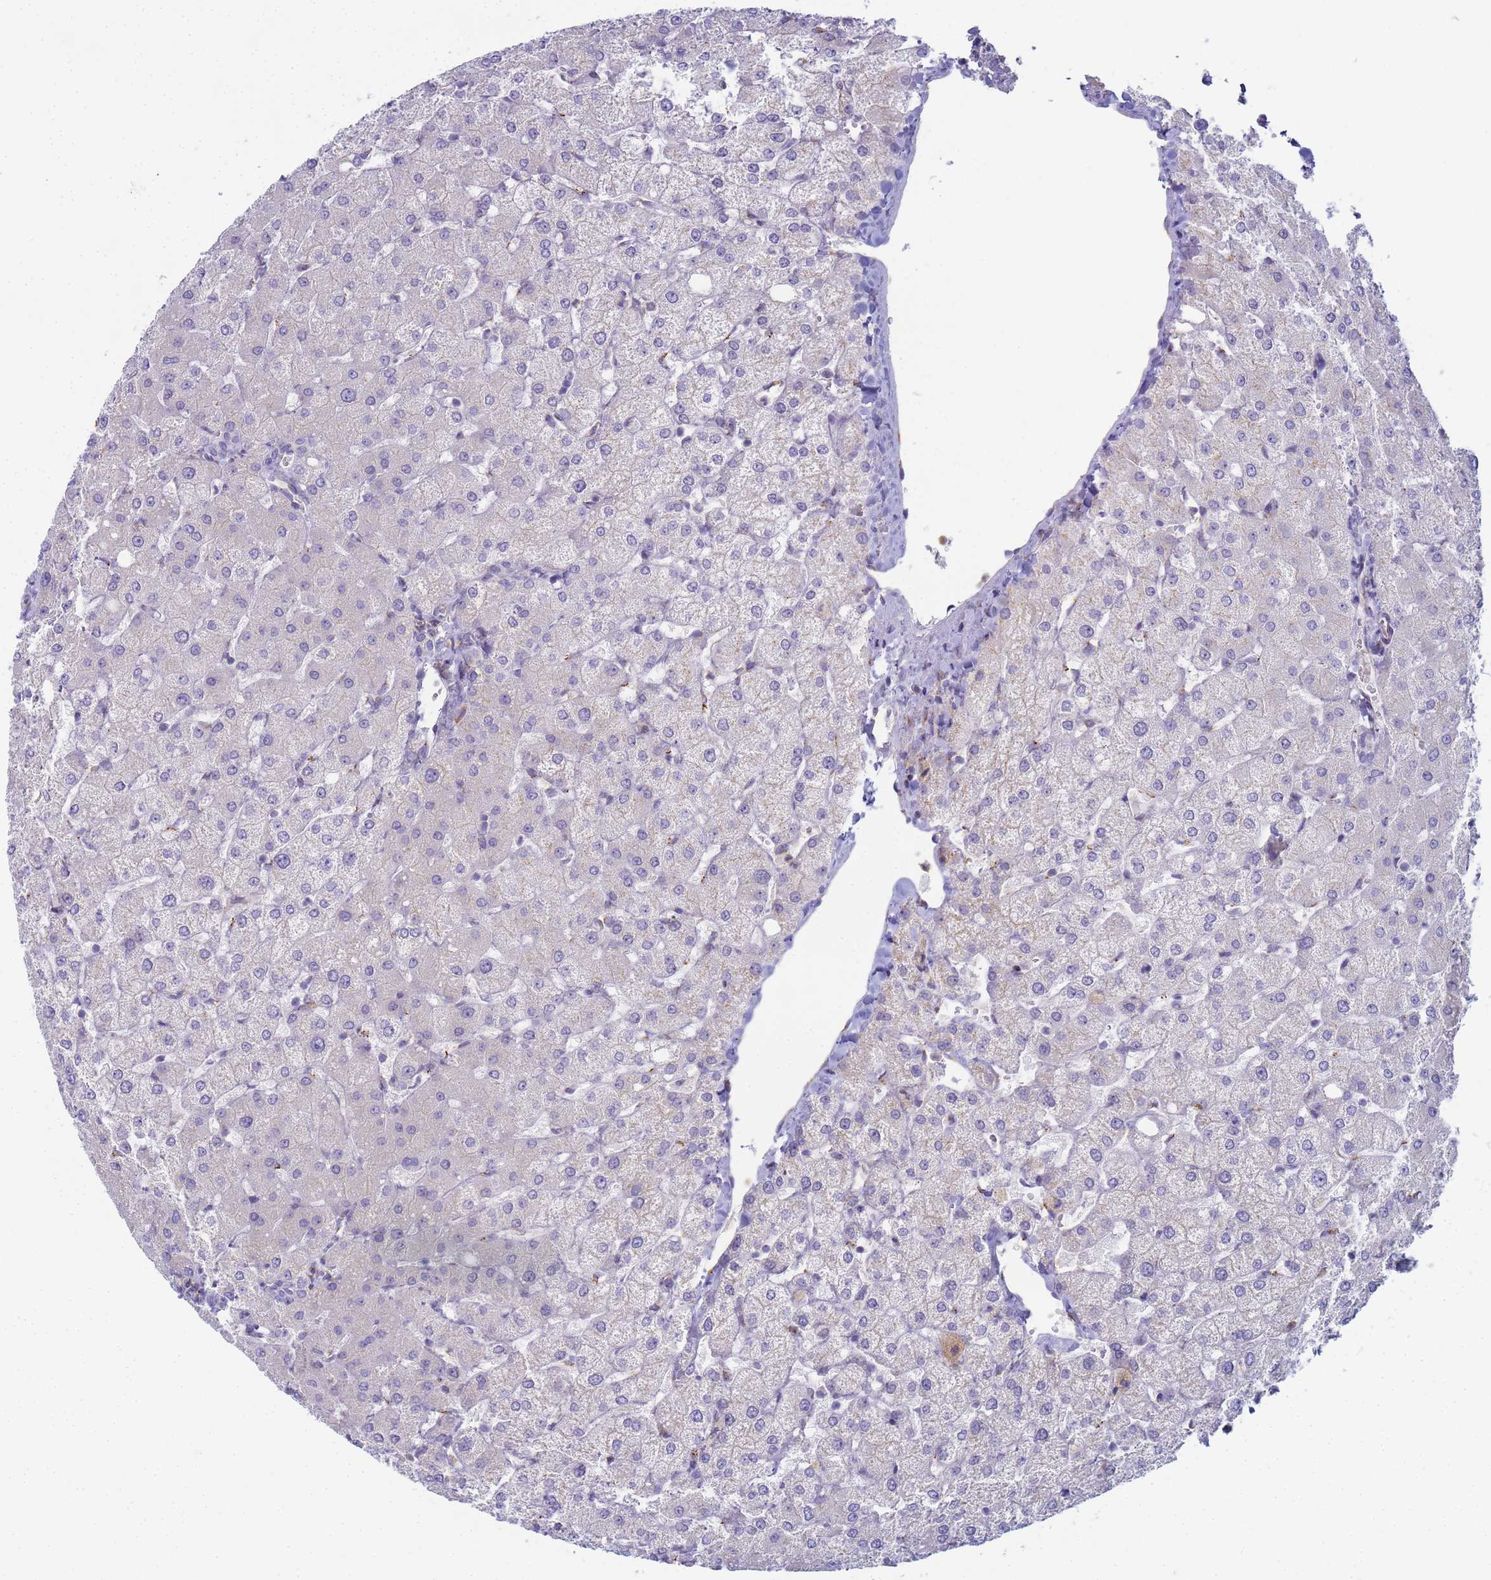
{"staining": {"intensity": "negative", "quantity": "none", "location": "none"}, "tissue": "liver", "cell_type": "Cholangiocytes", "image_type": "normal", "snomed": [{"axis": "morphology", "description": "Normal tissue, NOS"}, {"axis": "topography", "description": "Liver"}], "caption": "IHC image of benign liver: liver stained with DAB demonstrates no significant protein staining in cholangiocytes. (DAB immunohistochemistry (IHC) with hematoxylin counter stain).", "gene": "CR1", "patient": {"sex": "female", "age": 54}}